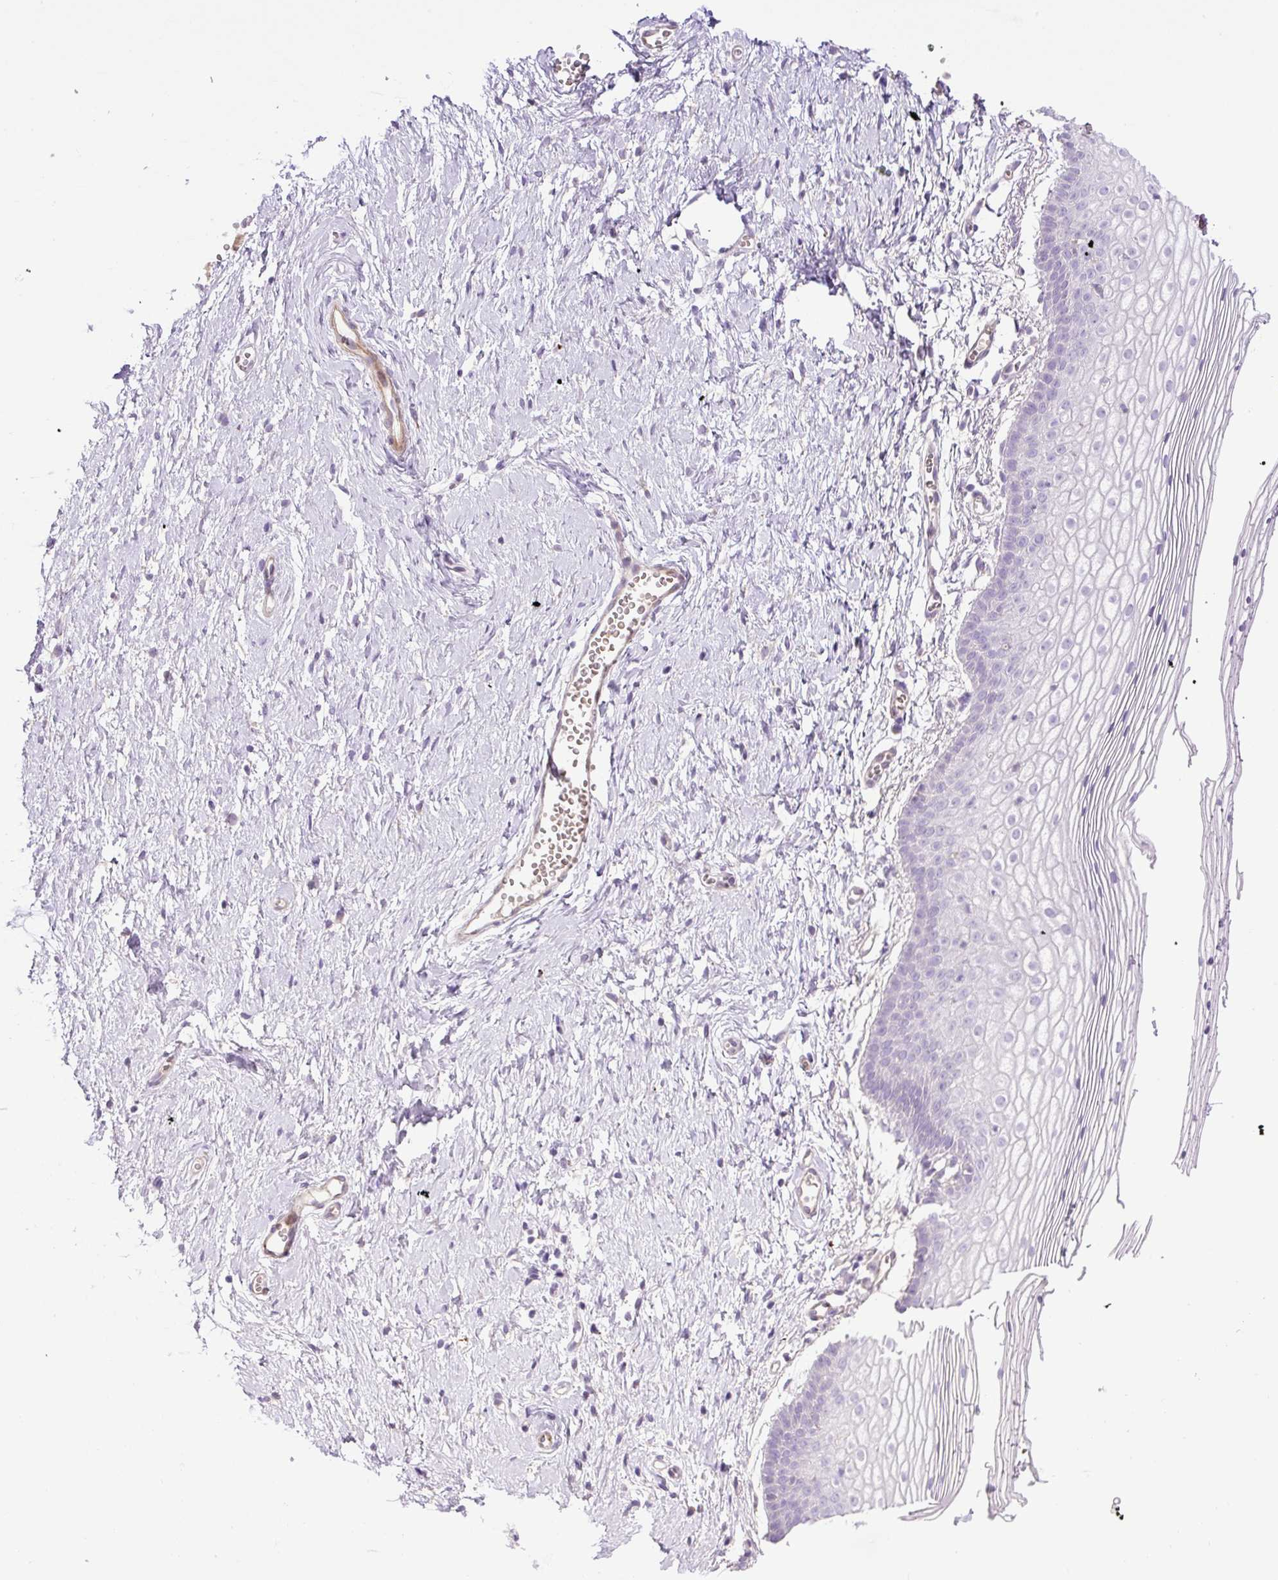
{"staining": {"intensity": "negative", "quantity": "none", "location": "none"}, "tissue": "vagina", "cell_type": "Squamous epithelial cells", "image_type": "normal", "snomed": [{"axis": "morphology", "description": "Normal tissue, NOS"}, {"axis": "topography", "description": "Vagina"}], "caption": "High power microscopy histopathology image of an immunohistochemistry image of unremarkable vagina, revealing no significant staining in squamous epithelial cells.", "gene": "VWA7", "patient": {"sex": "female", "age": 56}}